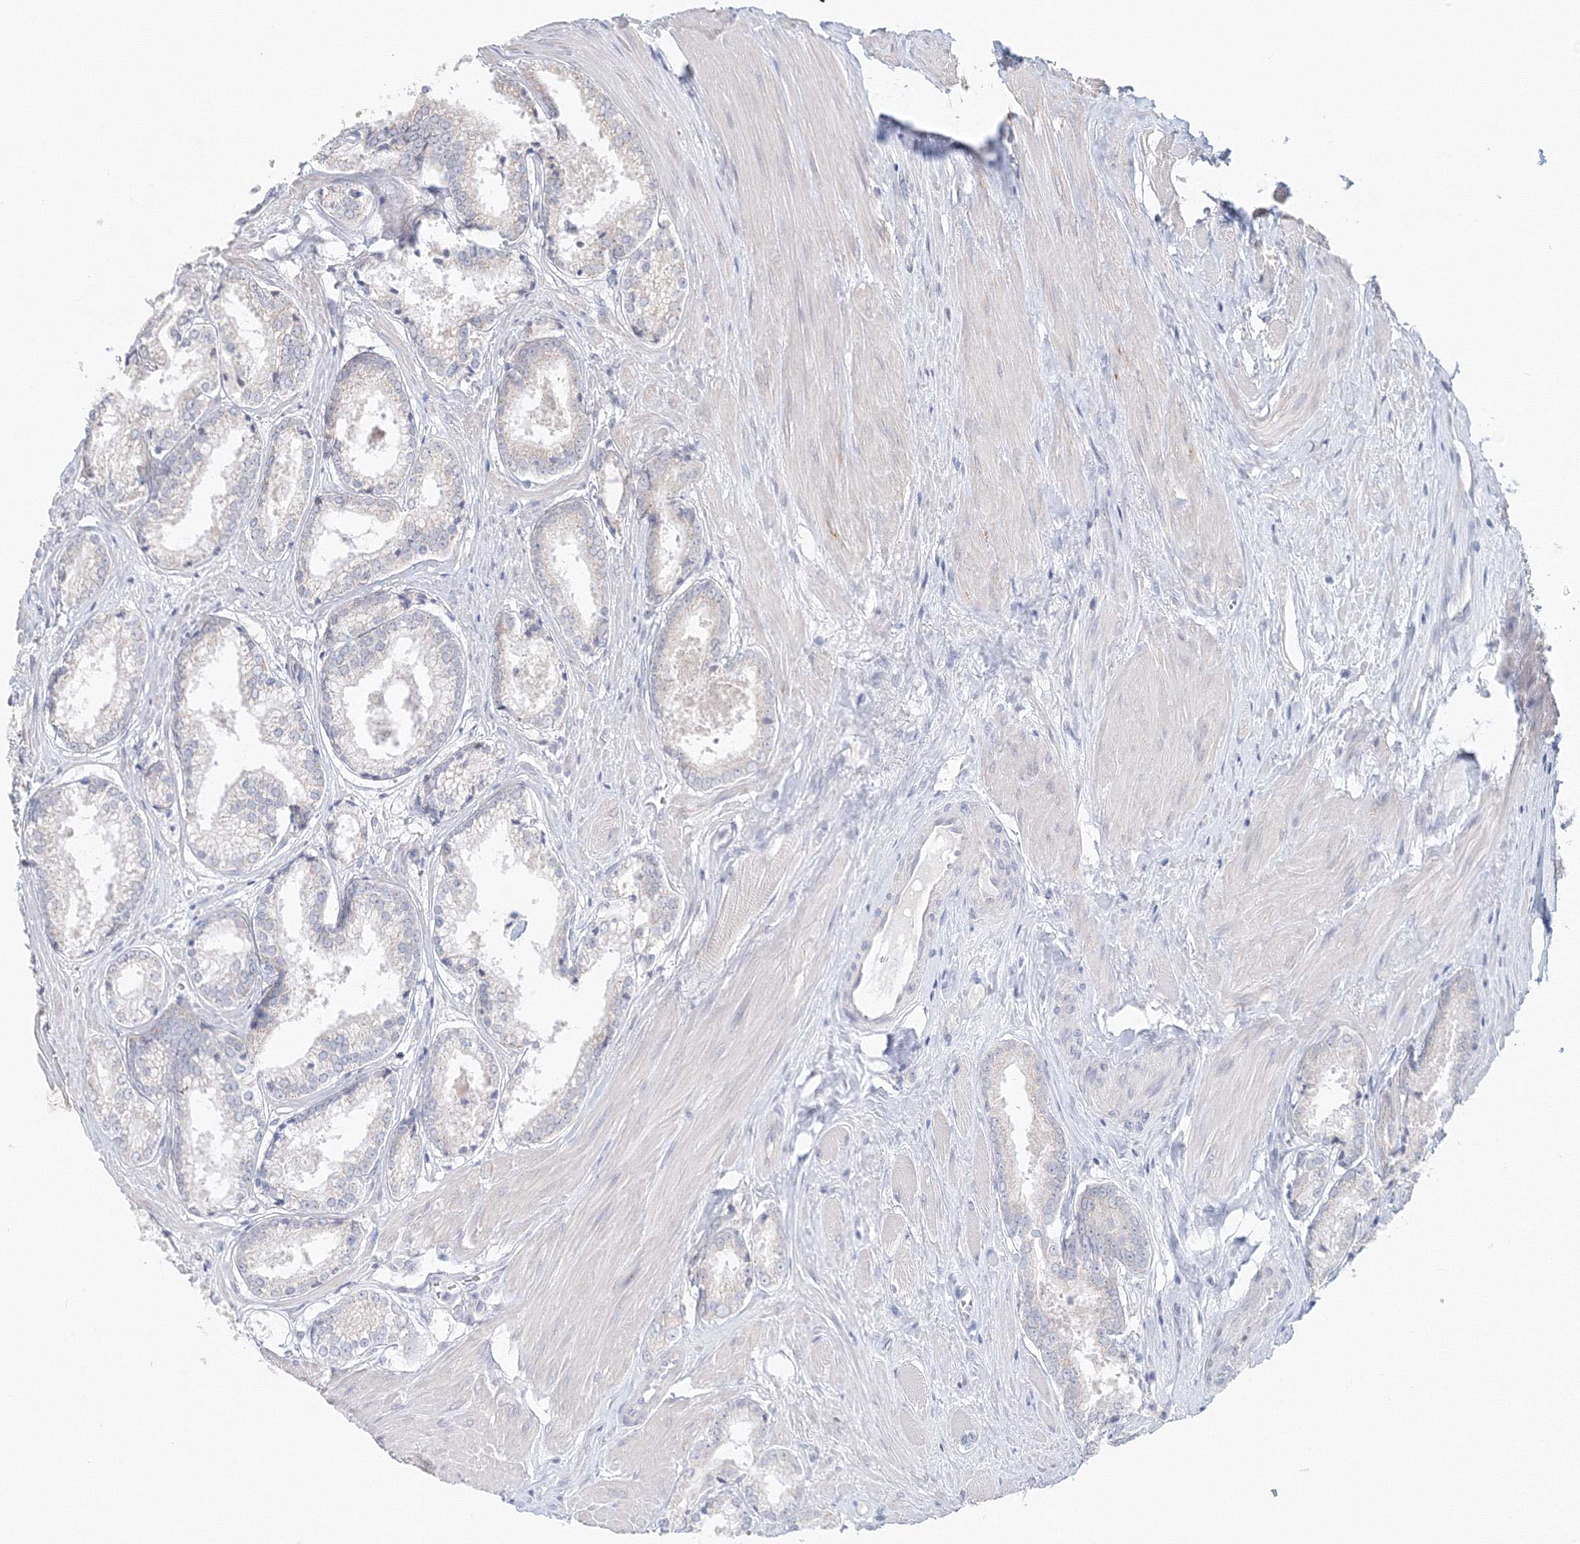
{"staining": {"intensity": "weak", "quantity": "<25%", "location": "cytoplasmic/membranous"}, "tissue": "prostate cancer", "cell_type": "Tumor cells", "image_type": "cancer", "snomed": [{"axis": "morphology", "description": "Adenocarcinoma, Low grade"}, {"axis": "topography", "description": "Prostate"}], "caption": "Micrograph shows no protein expression in tumor cells of prostate cancer tissue.", "gene": "DHRS12", "patient": {"sex": "male", "age": 64}}